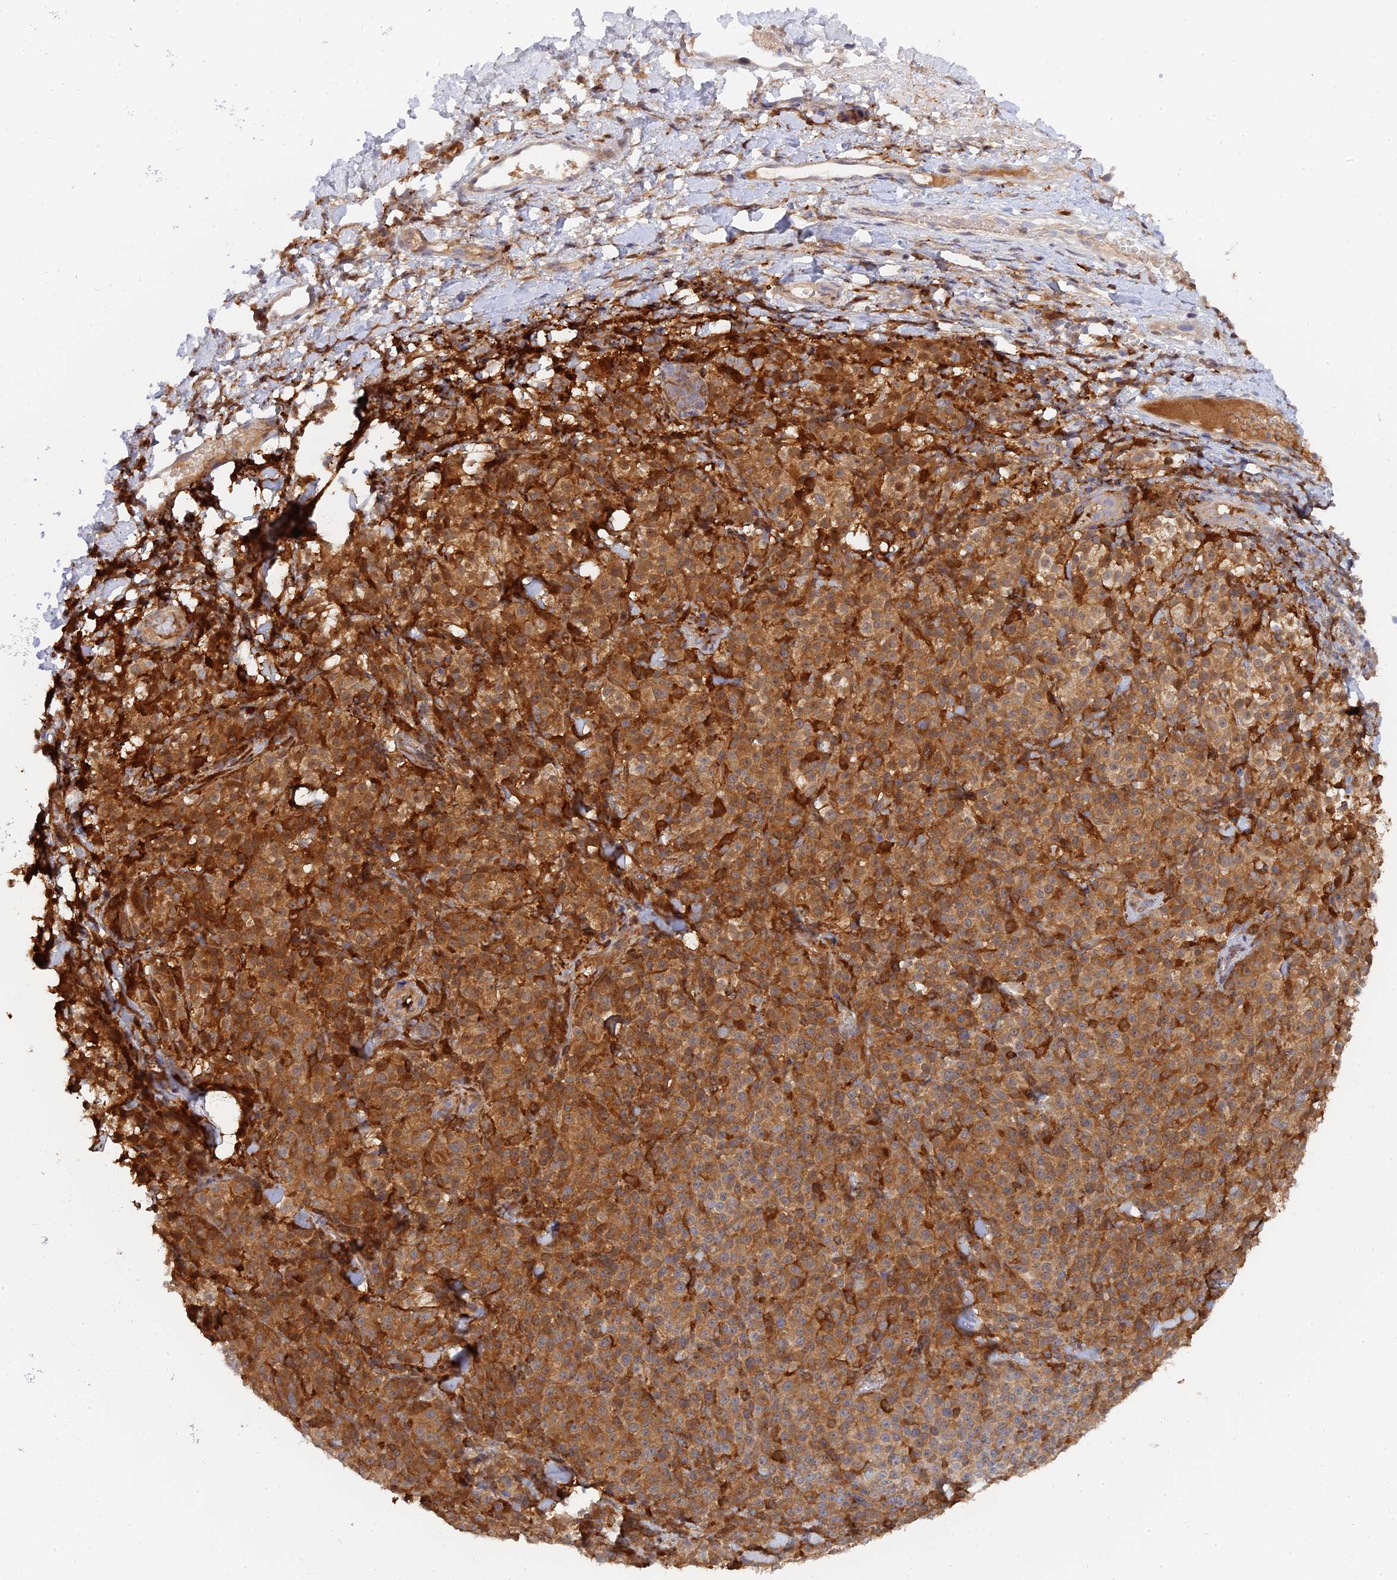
{"staining": {"intensity": "strong", "quantity": "25%-75%", "location": "cytoplasmic/membranous"}, "tissue": "melanoma", "cell_type": "Tumor cells", "image_type": "cancer", "snomed": [{"axis": "morphology", "description": "Normal tissue, NOS"}, {"axis": "morphology", "description": "Malignant melanoma, NOS"}, {"axis": "topography", "description": "Skin"}], "caption": "A brown stain highlights strong cytoplasmic/membranous positivity of a protein in malignant melanoma tumor cells.", "gene": "SPATA5L1", "patient": {"sex": "female", "age": 34}}